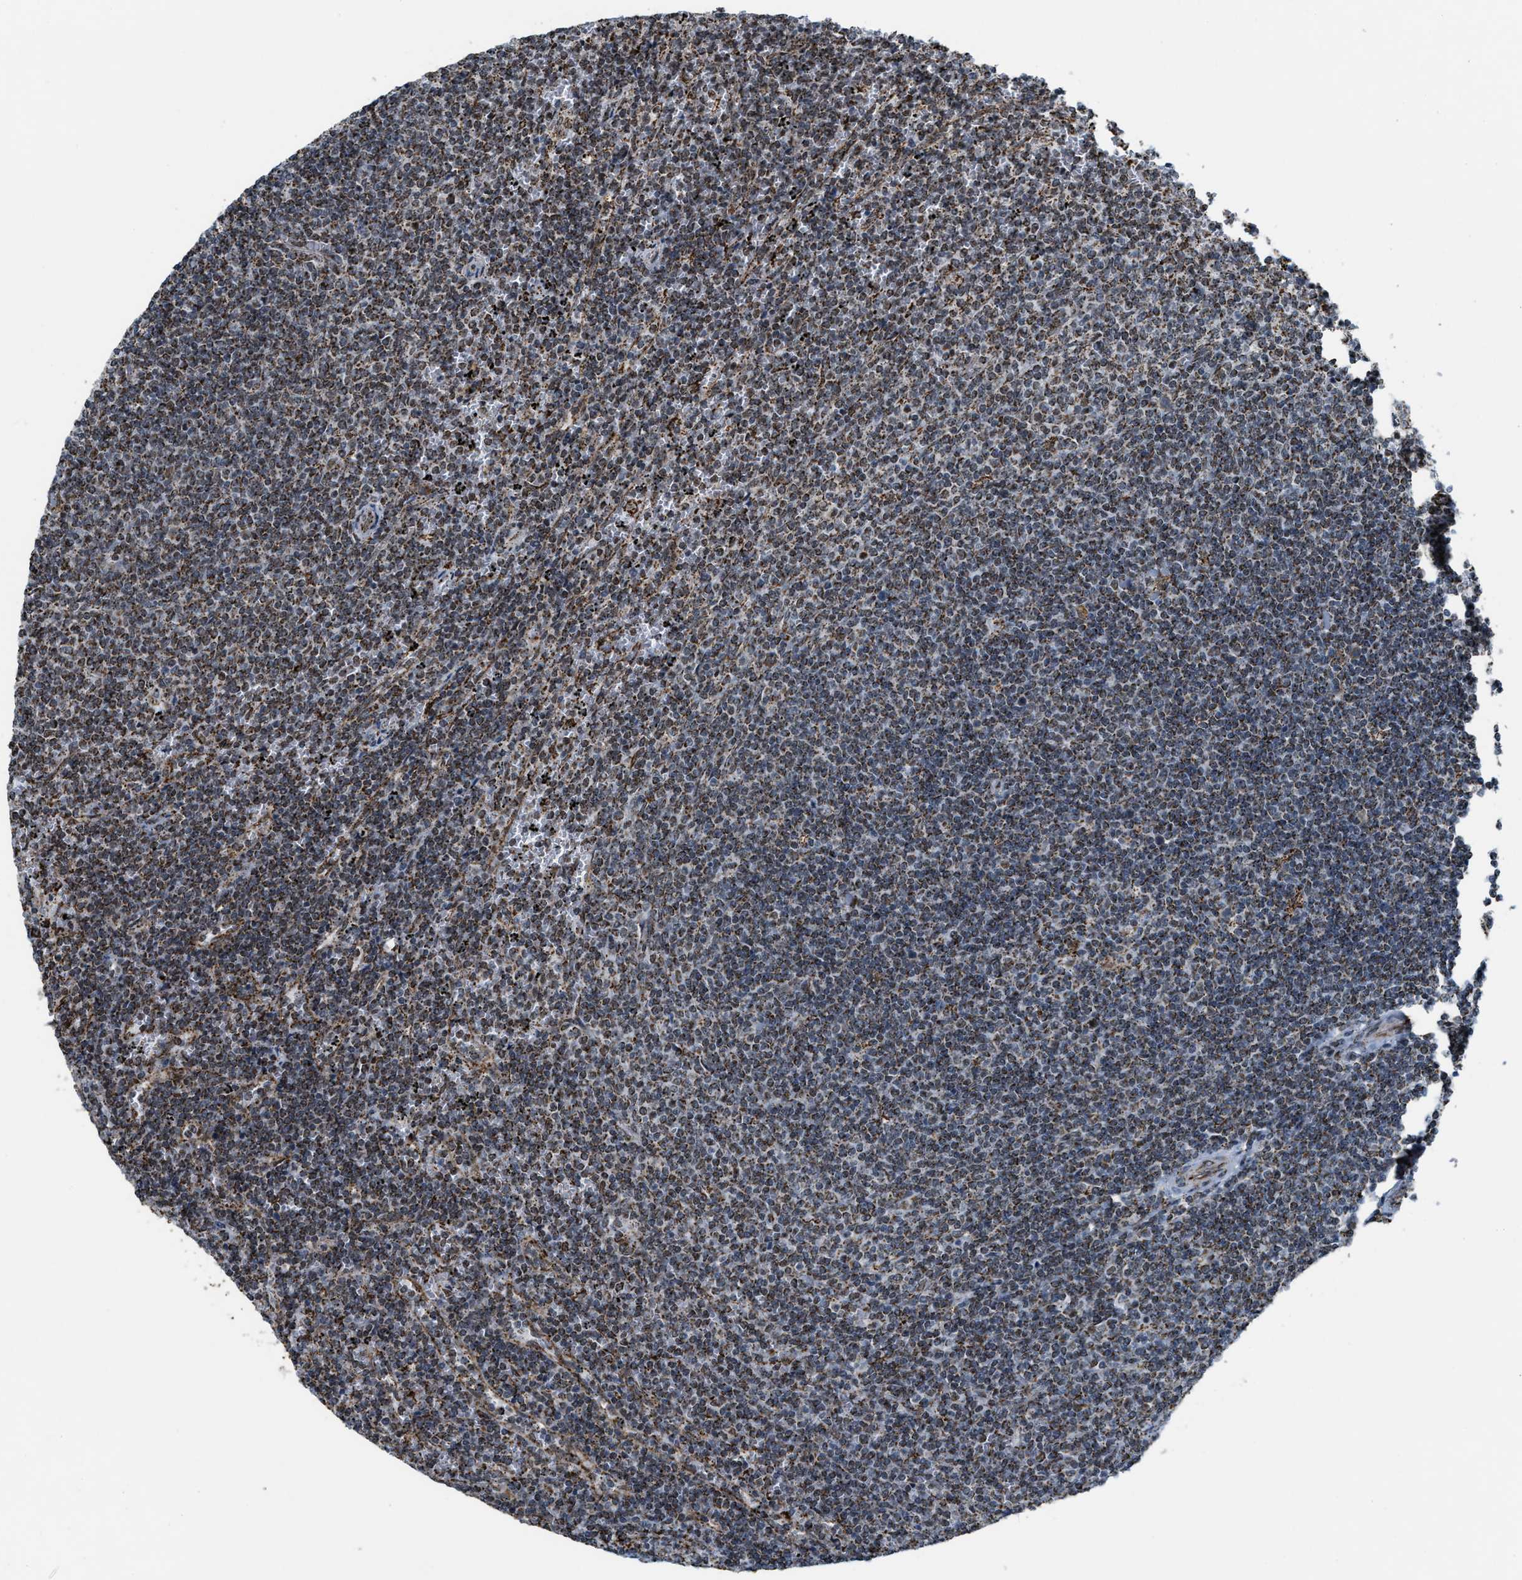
{"staining": {"intensity": "moderate", "quantity": ">75%", "location": "cytoplasmic/membranous"}, "tissue": "lymphoma", "cell_type": "Tumor cells", "image_type": "cancer", "snomed": [{"axis": "morphology", "description": "Malignant lymphoma, non-Hodgkin's type, Low grade"}, {"axis": "topography", "description": "Spleen"}], "caption": "Immunohistochemistry (DAB) staining of human low-grade malignant lymphoma, non-Hodgkin's type demonstrates moderate cytoplasmic/membranous protein staining in approximately >75% of tumor cells. (brown staining indicates protein expression, while blue staining denotes nuclei).", "gene": "HIBADH", "patient": {"sex": "female", "age": 50}}